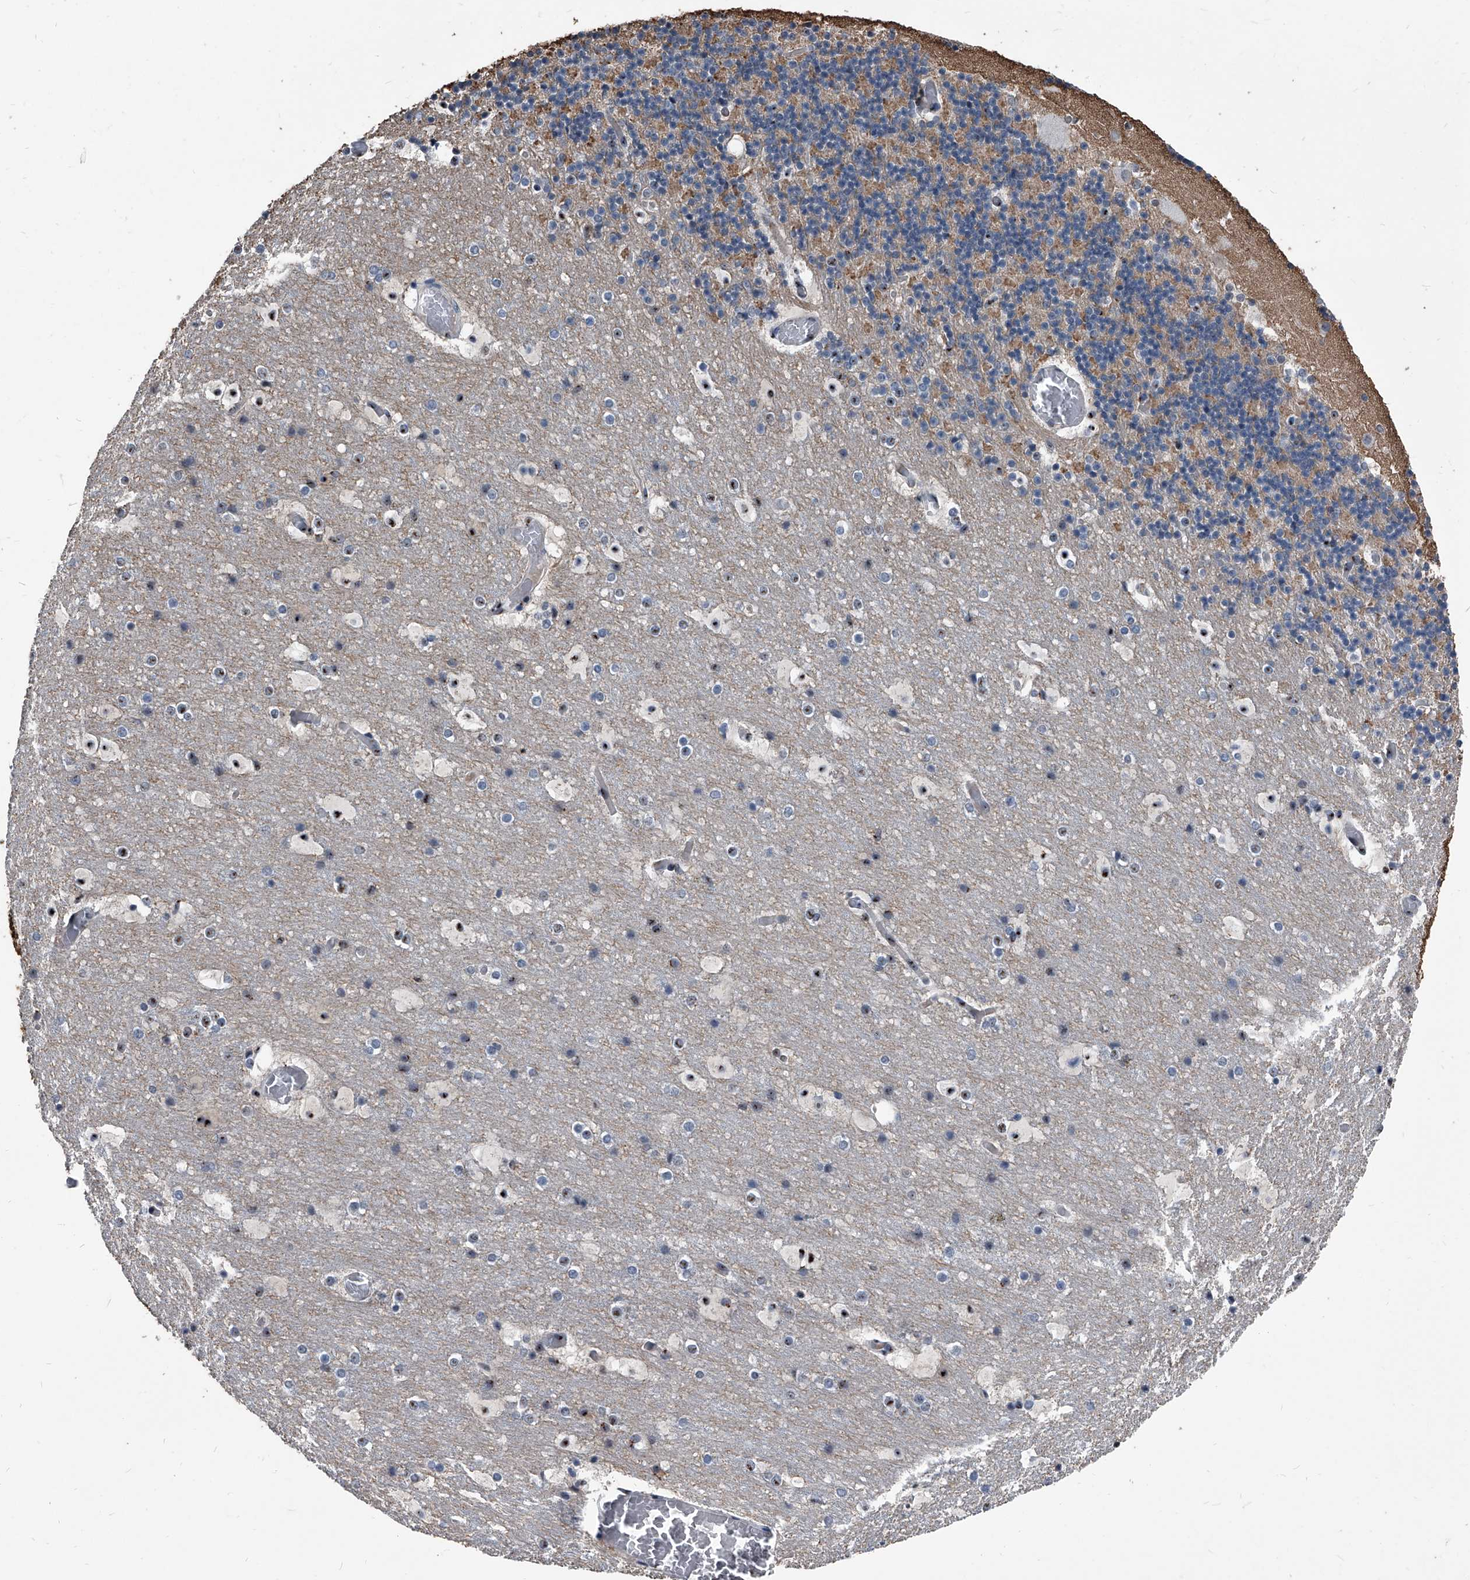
{"staining": {"intensity": "moderate", "quantity": "<25%", "location": "cytoplasmic/membranous"}, "tissue": "cerebellum", "cell_type": "Cells in granular layer", "image_type": "normal", "snomed": [{"axis": "morphology", "description": "Normal tissue, NOS"}, {"axis": "topography", "description": "Cerebellum"}], "caption": "A brown stain labels moderate cytoplasmic/membranous staining of a protein in cells in granular layer of benign human cerebellum. (brown staining indicates protein expression, while blue staining denotes nuclei).", "gene": "MEN1", "patient": {"sex": "male", "age": 57}}